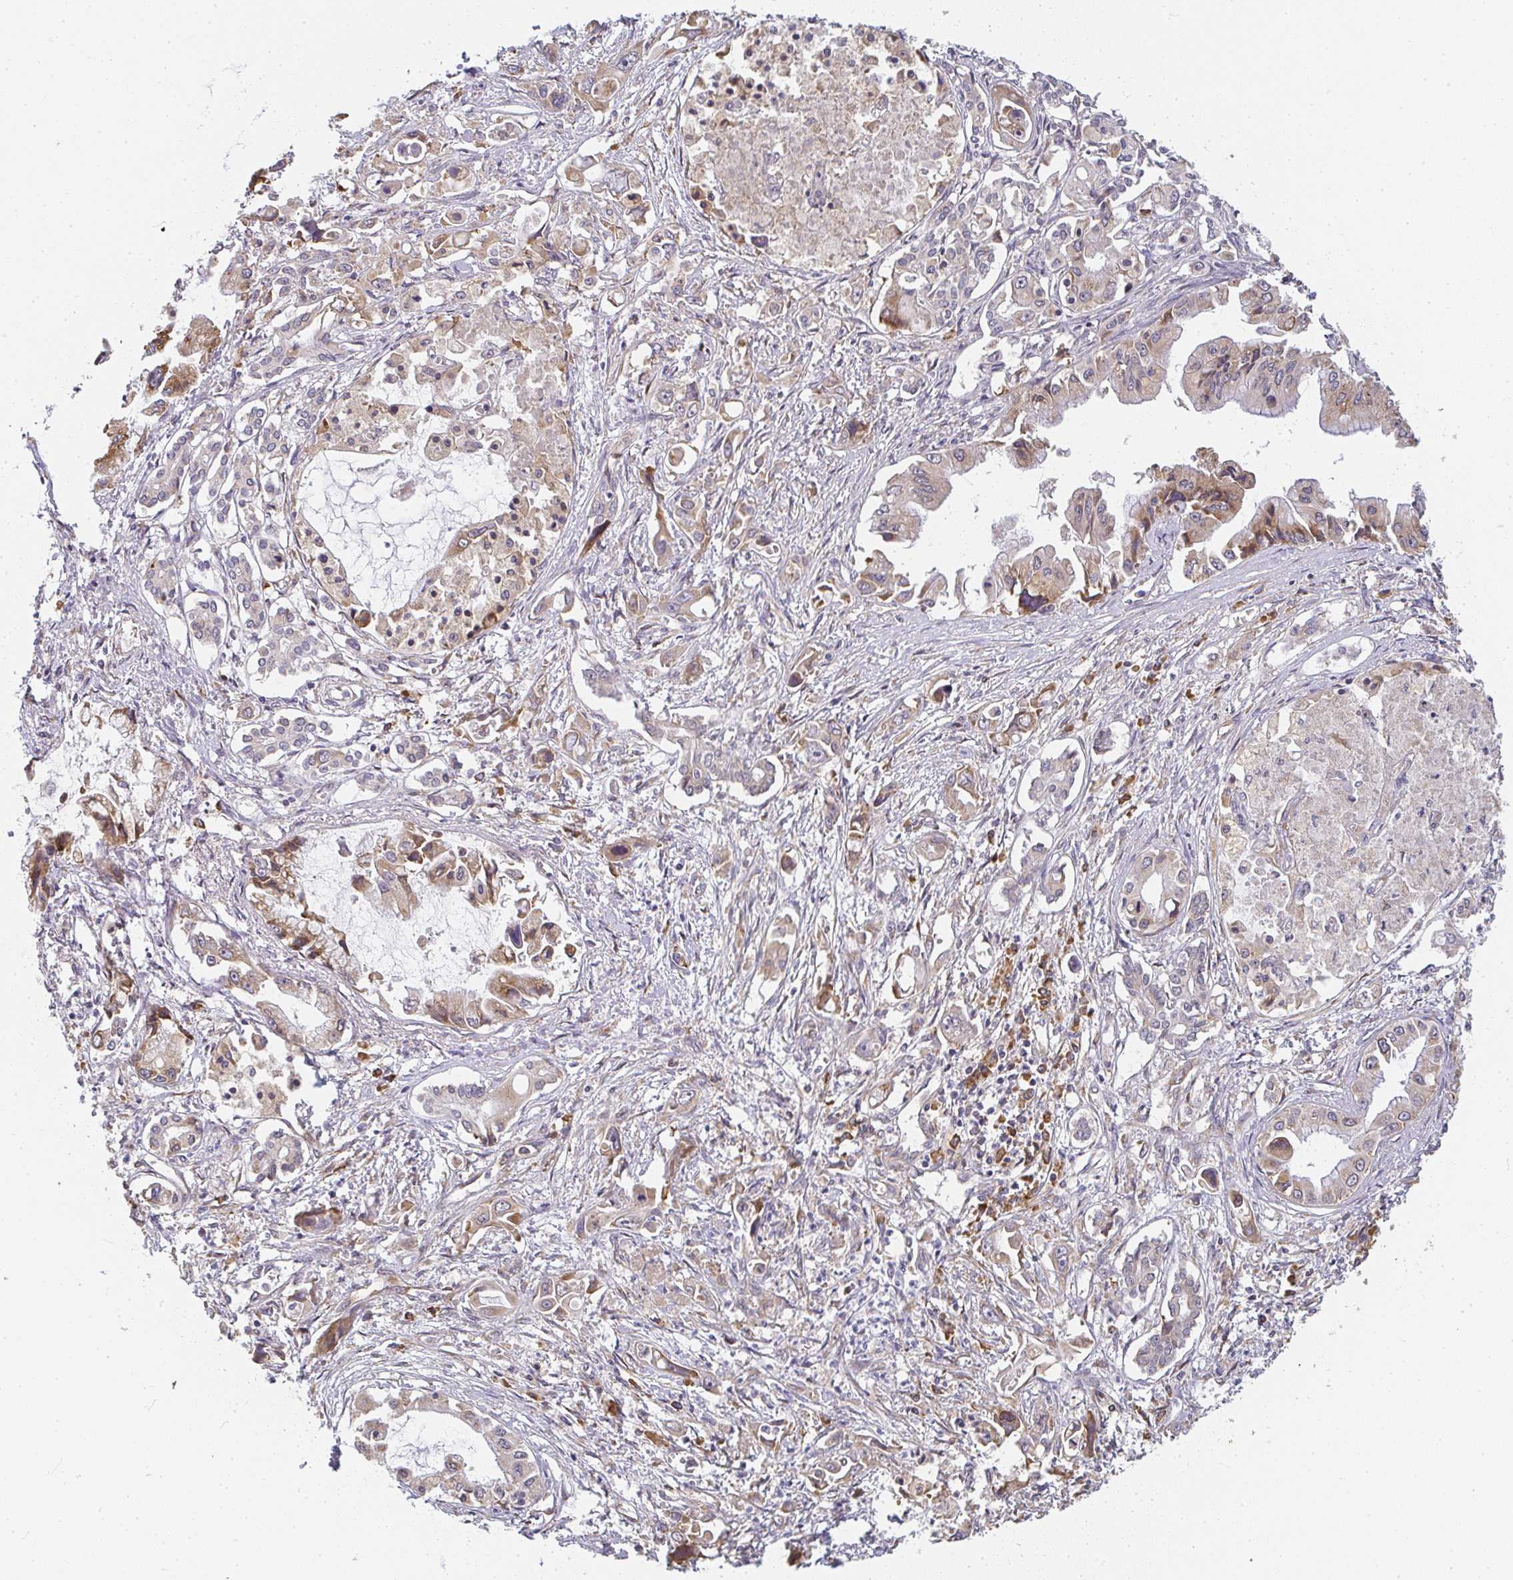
{"staining": {"intensity": "weak", "quantity": ">75%", "location": "cytoplasmic/membranous"}, "tissue": "pancreatic cancer", "cell_type": "Tumor cells", "image_type": "cancer", "snomed": [{"axis": "morphology", "description": "Adenocarcinoma, NOS"}, {"axis": "topography", "description": "Pancreas"}], "caption": "Weak cytoplasmic/membranous expression is present in about >75% of tumor cells in pancreatic adenocarcinoma.", "gene": "SLC35B3", "patient": {"sex": "male", "age": 84}}